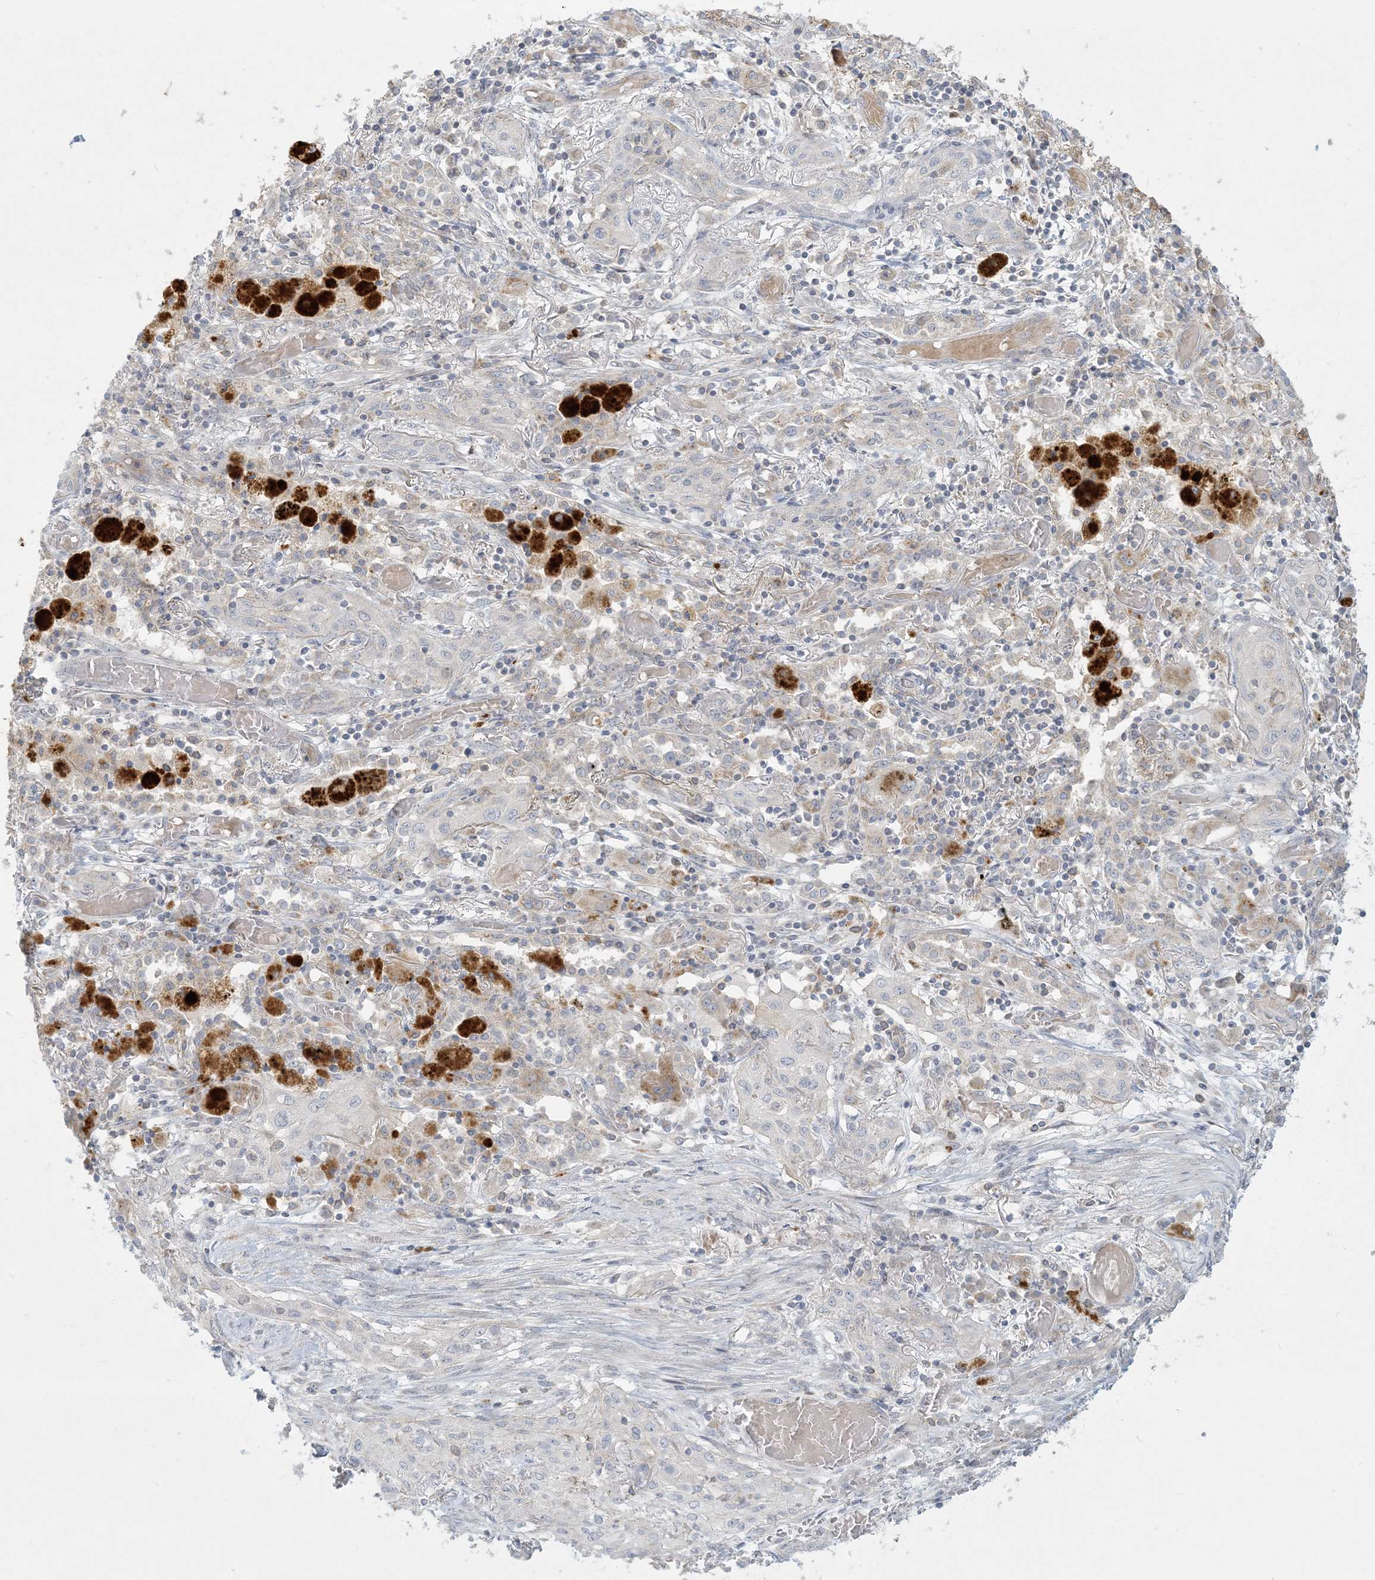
{"staining": {"intensity": "negative", "quantity": "none", "location": "none"}, "tissue": "lung cancer", "cell_type": "Tumor cells", "image_type": "cancer", "snomed": [{"axis": "morphology", "description": "Squamous cell carcinoma, NOS"}, {"axis": "topography", "description": "Lung"}], "caption": "High power microscopy histopathology image of an immunohistochemistry (IHC) photomicrograph of lung cancer, revealing no significant staining in tumor cells.", "gene": "MCAT", "patient": {"sex": "female", "age": 47}}